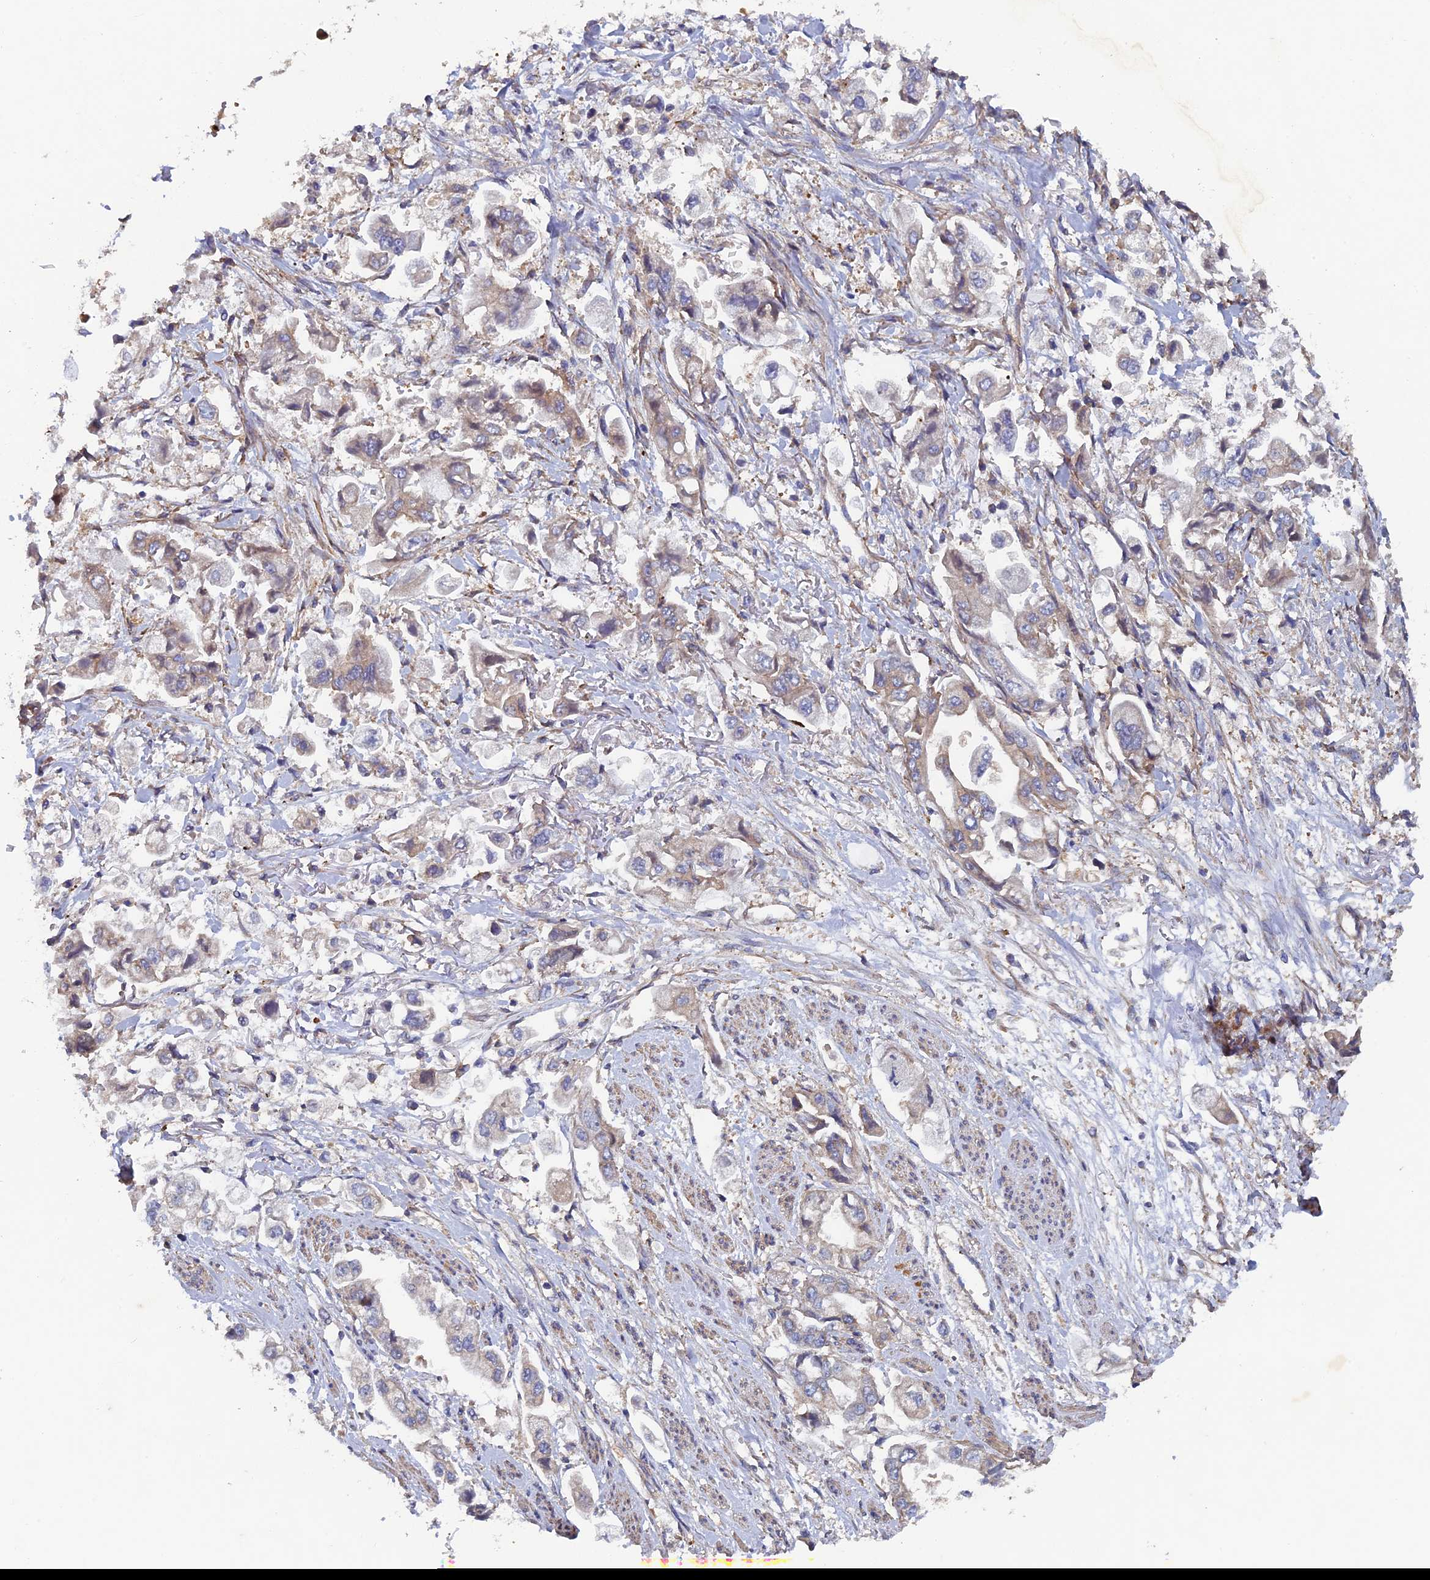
{"staining": {"intensity": "weak", "quantity": "<25%", "location": "cytoplasmic/membranous"}, "tissue": "stomach cancer", "cell_type": "Tumor cells", "image_type": "cancer", "snomed": [{"axis": "morphology", "description": "Adenocarcinoma, NOS"}, {"axis": "topography", "description": "Stomach"}], "caption": "This photomicrograph is of stomach cancer (adenocarcinoma) stained with immunohistochemistry to label a protein in brown with the nuclei are counter-stained blue. There is no staining in tumor cells. Brightfield microscopy of immunohistochemistry stained with DAB (3,3'-diaminobenzidine) (brown) and hematoxylin (blue), captured at high magnification.", "gene": "NCAPG", "patient": {"sex": "male", "age": 62}}